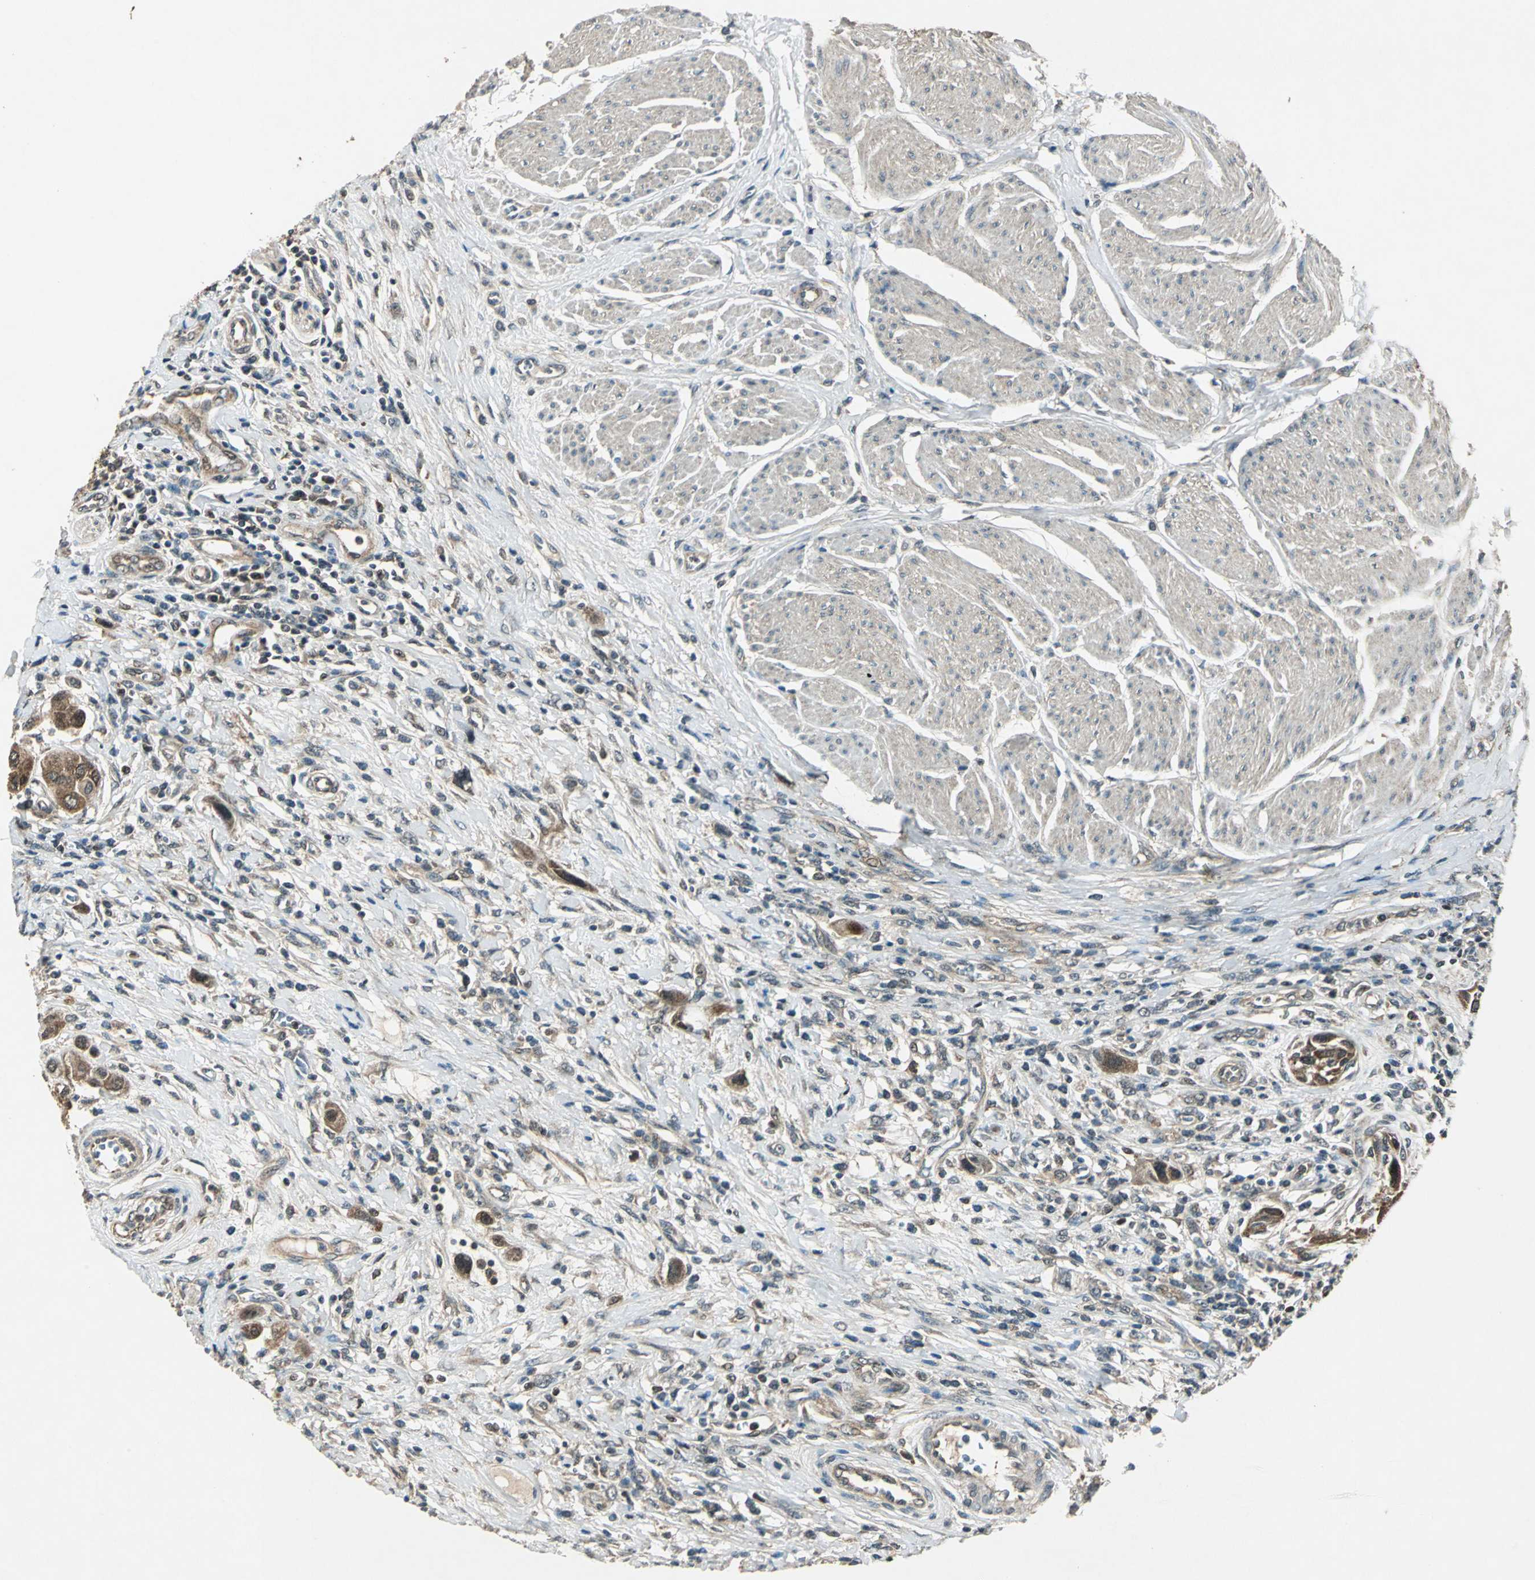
{"staining": {"intensity": "strong", "quantity": ">75%", "location": "cytoplasmic/membranous"}, "tissue": "urothelial cancer", "cell_type": "Tumor cells", "image_type": "cancer", "snomed": [{"axis": "morphology", "description": "Urothelial carcinoma, High grade"}, {"axis": "topography", "description": "Urinary bladder"}], "caption": "DAB (3,3'-diaminobenzidine) immunohistochemical staining of urothelial cancer demonstrates strong cytoplasmic/membranous protein positivity in approximately >75% of tumor cells.", "gene": "AHSA1", "patient": {"sex": "male", "age": 50}}